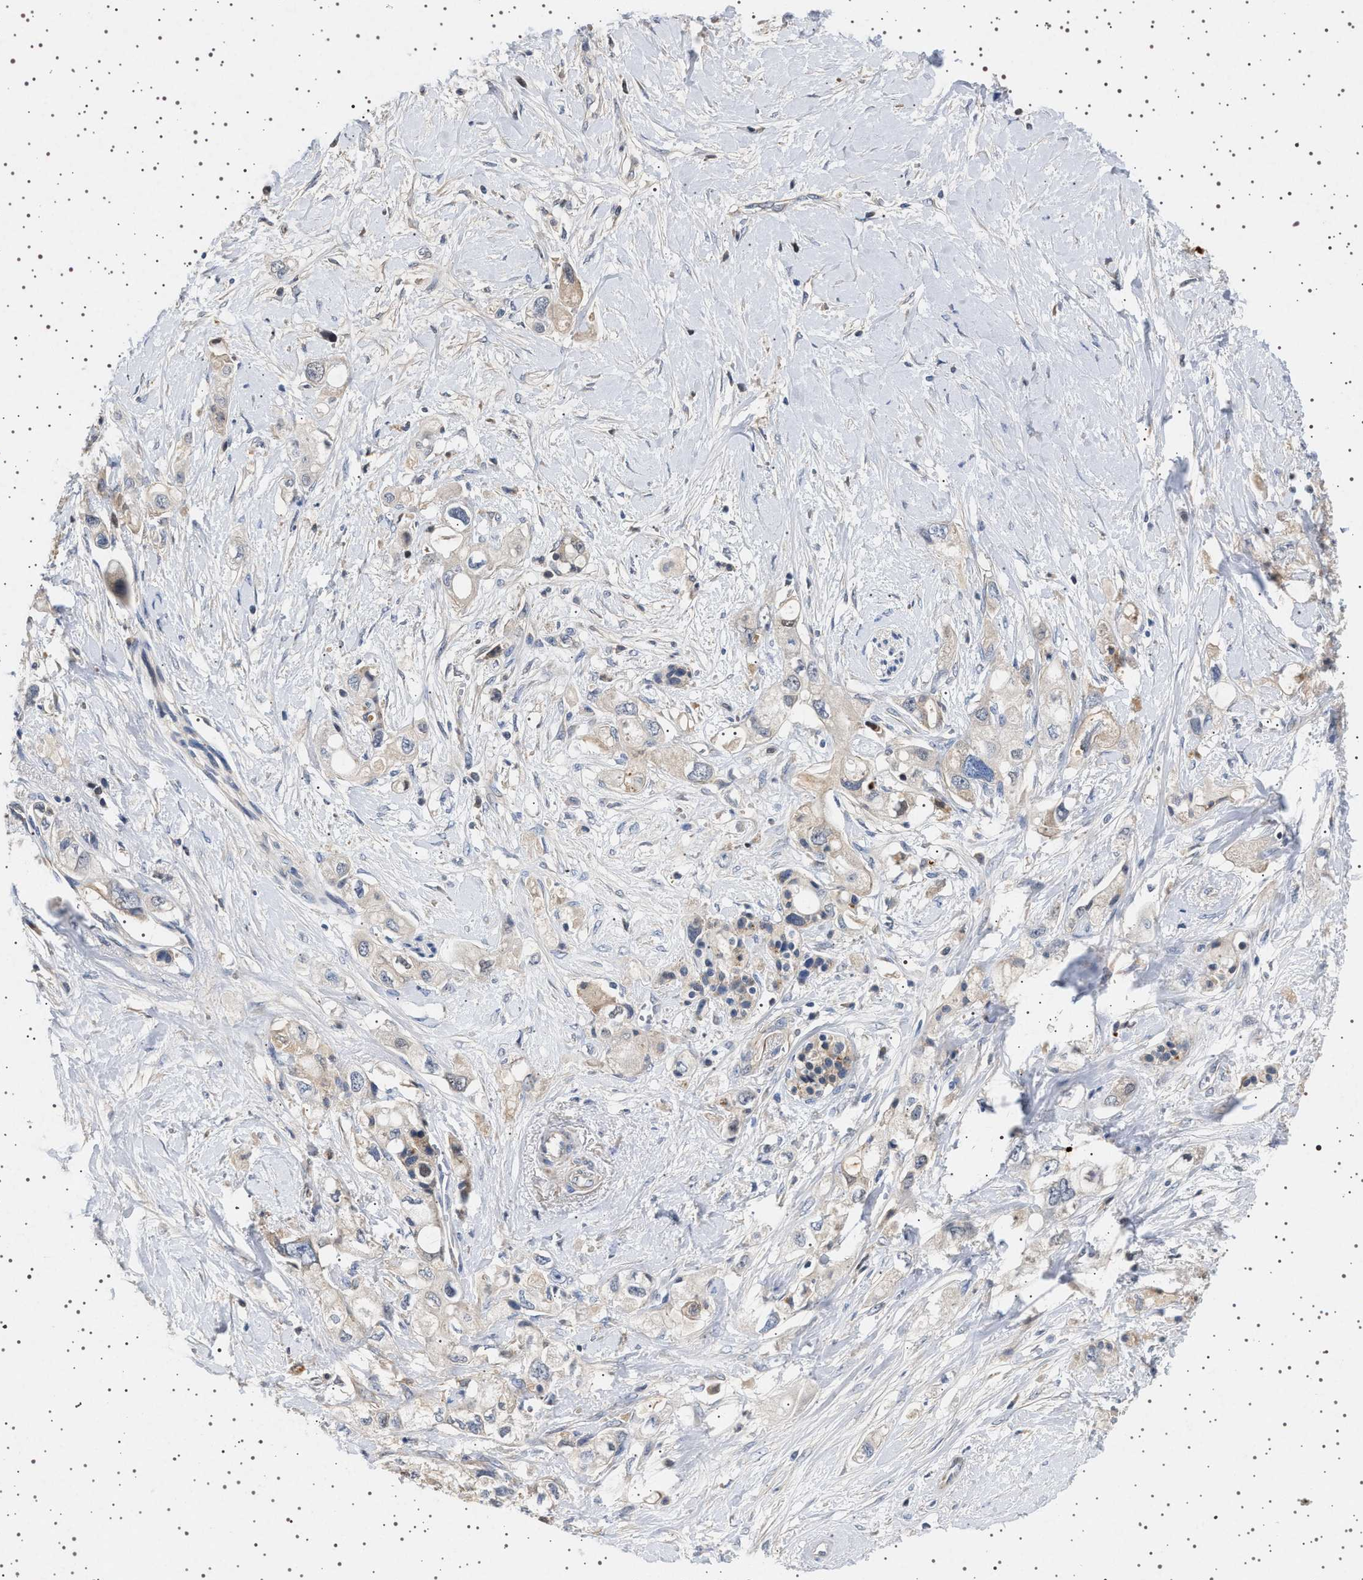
{"staining": {"intensity": "negative", "quantity": "none", "location": "none"}, "tissue": "pancreatic cancer", "cell_type": "Tumor cells", "image_type": "cancer", "snomed": [{"axis": "morphology", "description": "Adenocarcinoma, NOS"}, {"axis": "topography", "description": "Pancreas"}], "caption": "The image shows no staining of tumor cells in pancreatic adenocarcinoma.", "gene": "FICD", "patient": {"sex": "female", "age": 56}}